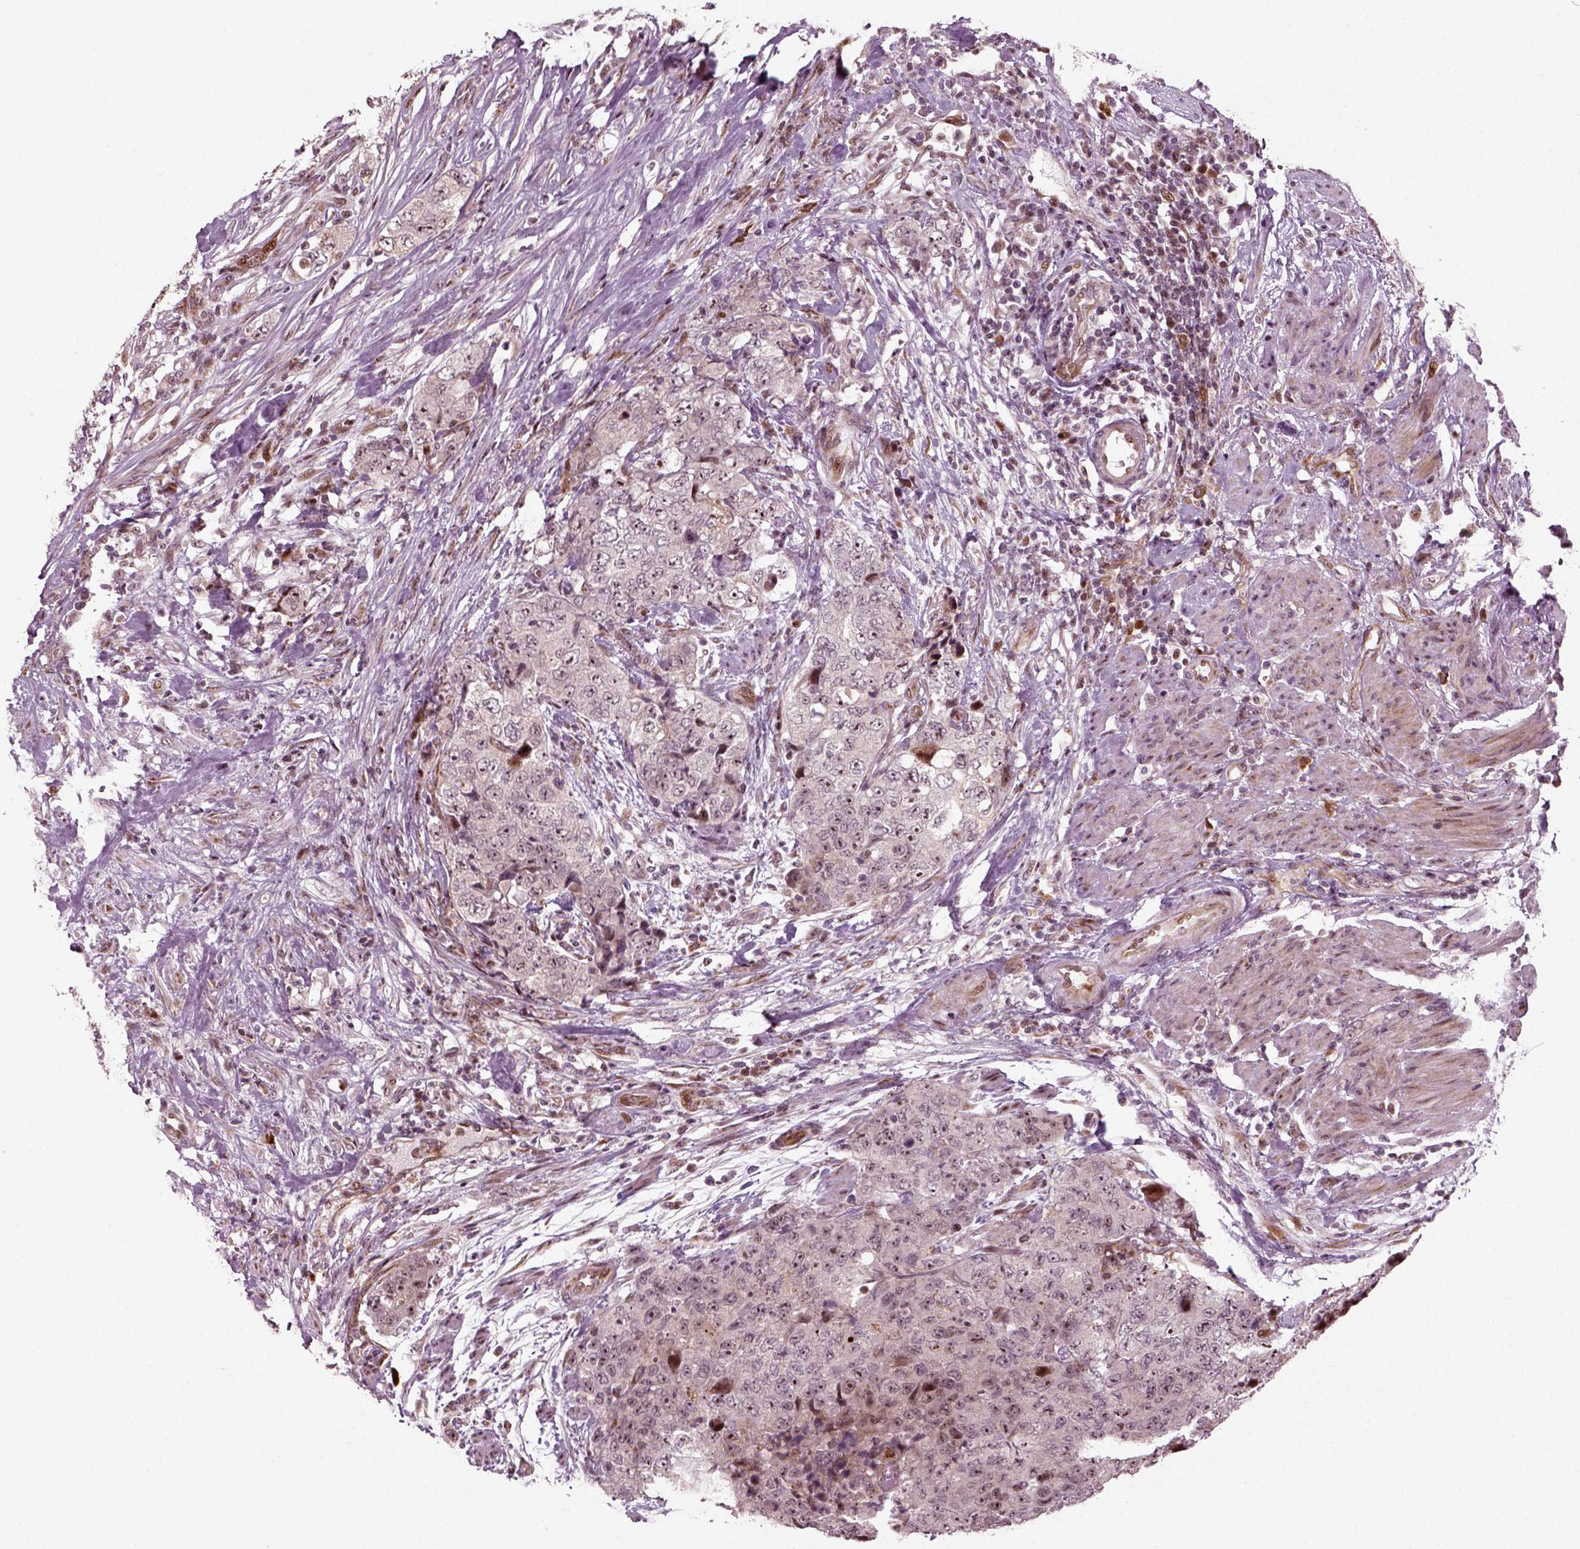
{"staining": {"intensity": "negative", "quantity": "none", "location": "none"}, "tissue": "urothelial cancer", "cell_type": "Tumor cells", "image_type": "cancer", "snomed": [{"axis": "morphology", "description": "Urothelial carcinoma, High grade"}, {"axis": "topography", "description": "Urinary bladder"}], "caption": "DAB (3,3'-diaminobenzidine) immunohistochemical staining of human urothelial cancer displays no significant expression in tumor cells.", "gene": "CDC14A", "patient": {"sex": "female", "age": 78}}